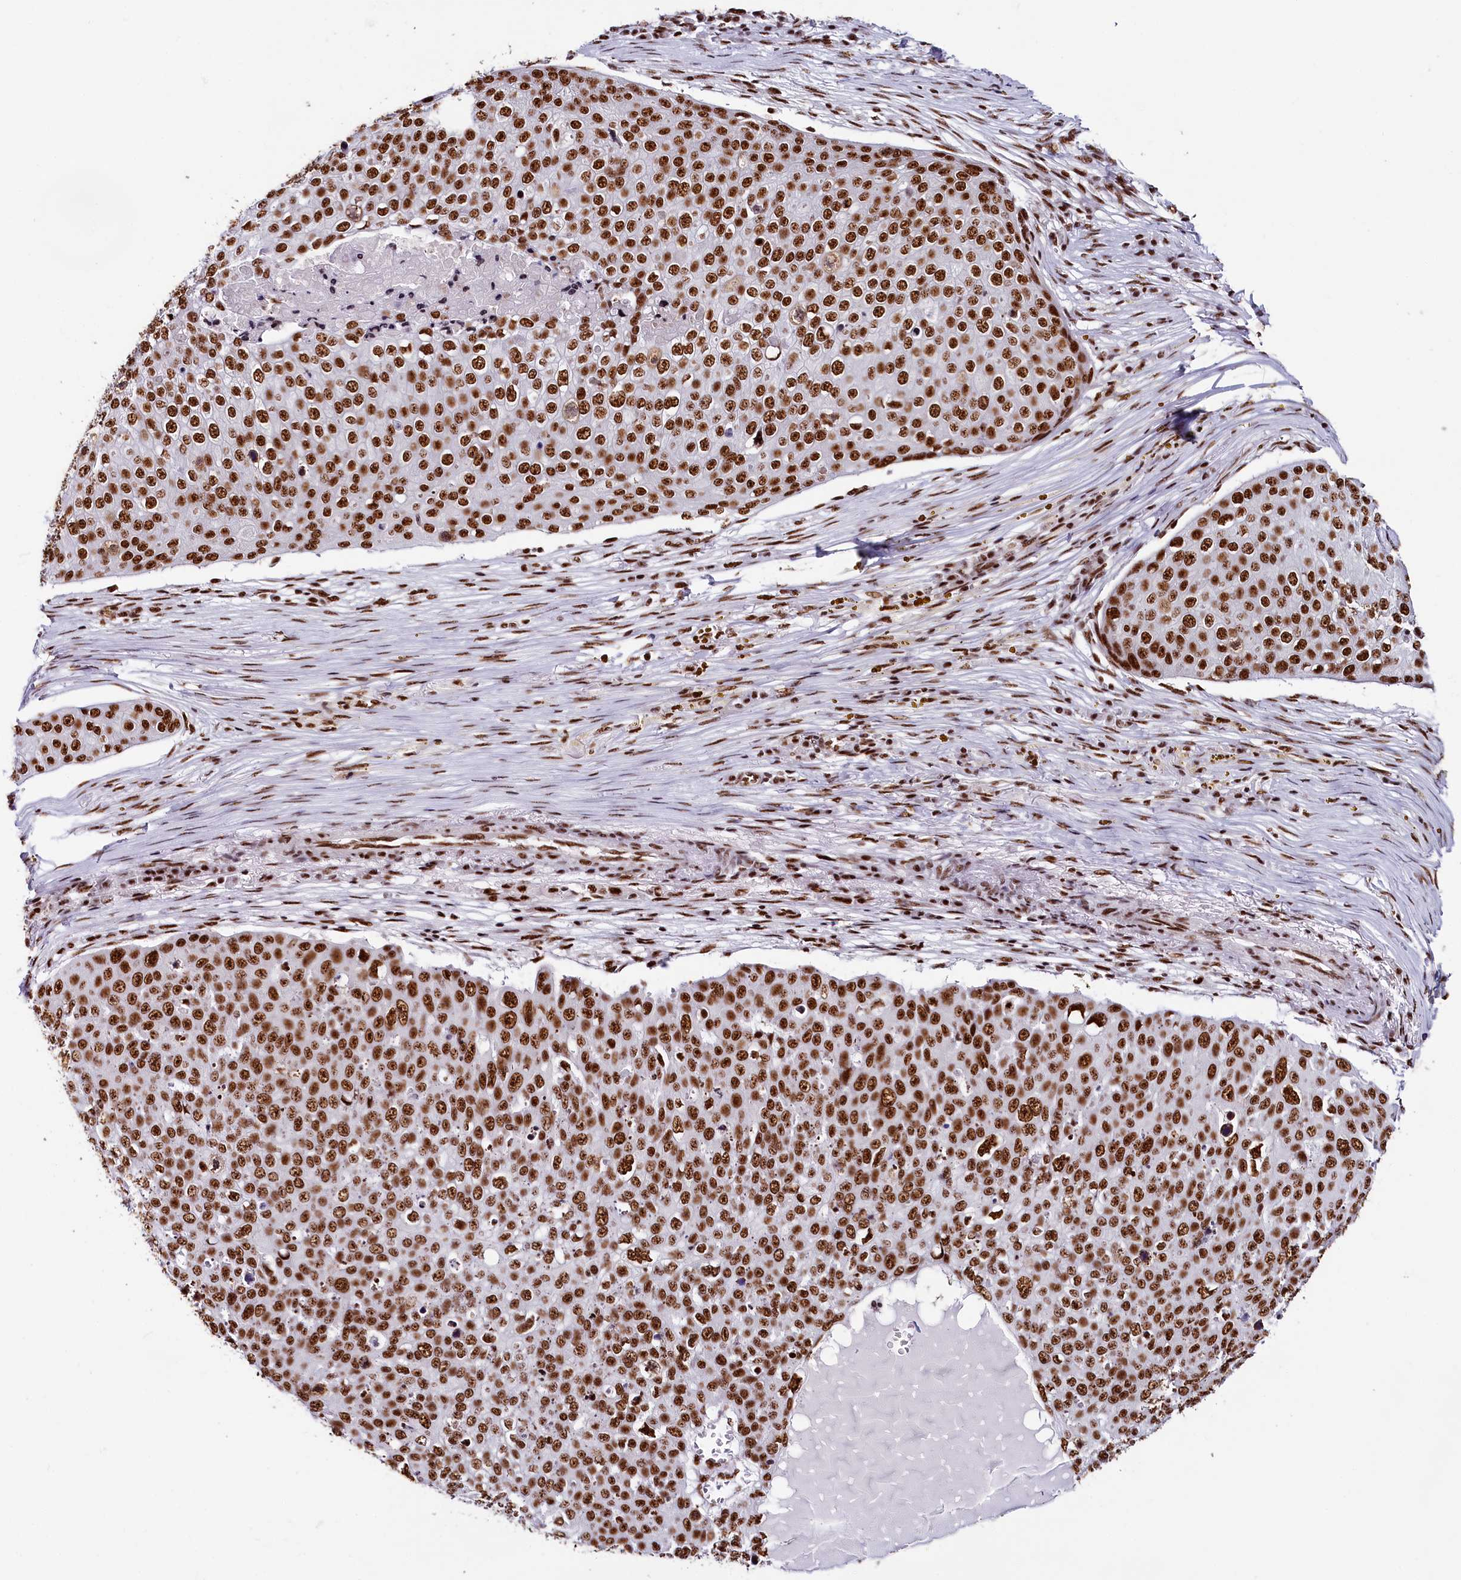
{"staining": {"intensity": "strong", "quantity": ">75%", "location": "nuclear"}, "tissue": "skin cancer", "cell_type": "Tumor cells", "image_type": "cancer", "snomed": [{"axis": "morphology", "description": "Squamous cell carcinoma, NOS"}, {"axis": "topography", "description": "Skin"}], "caption": "The immunohistochemical stain shows strong nuclear expression in tumor cells of skin cancer (squamous cell carcinoma) tissue.", "gene": "SNRNP70", "patient": {"sex": "male", "age": 71}}